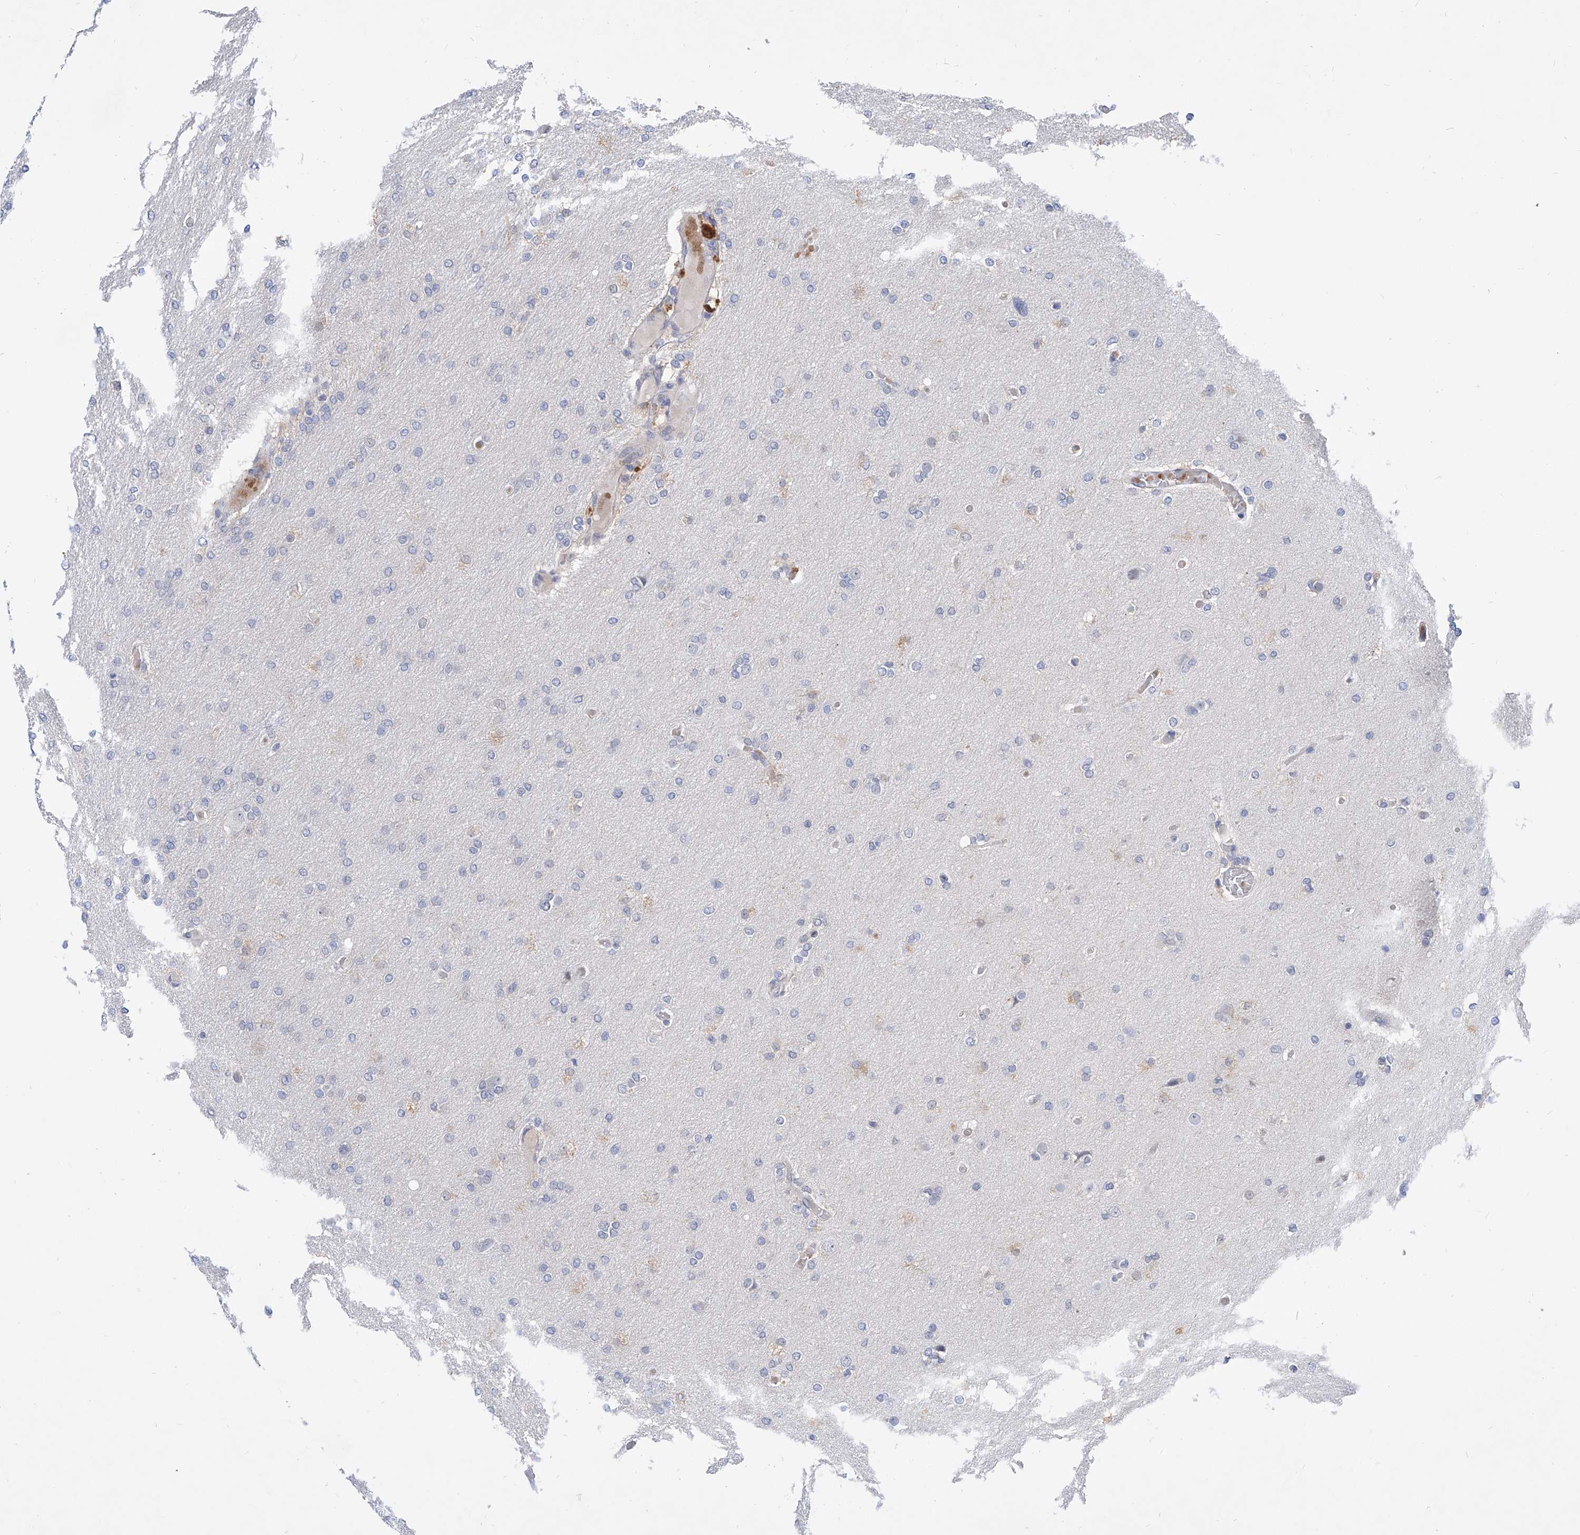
{"staining": {"intensity": "negative", "quantity": "none", "location": "none"}, "tissue": "glioma", "cell_type": "Tumor cells", "image_type": "cancer", "snomed": [{"axis": "morphology", "description": "Glioma, malignant, High grade"}, {"axis": "topography", "description": "Cerebral cortex"}], "caption": "Tumor cells are negative for protein expression in human high-grade glioma (malignant).", "gene": "BPTF", "patient": {"sex": "female", "age": 36}}